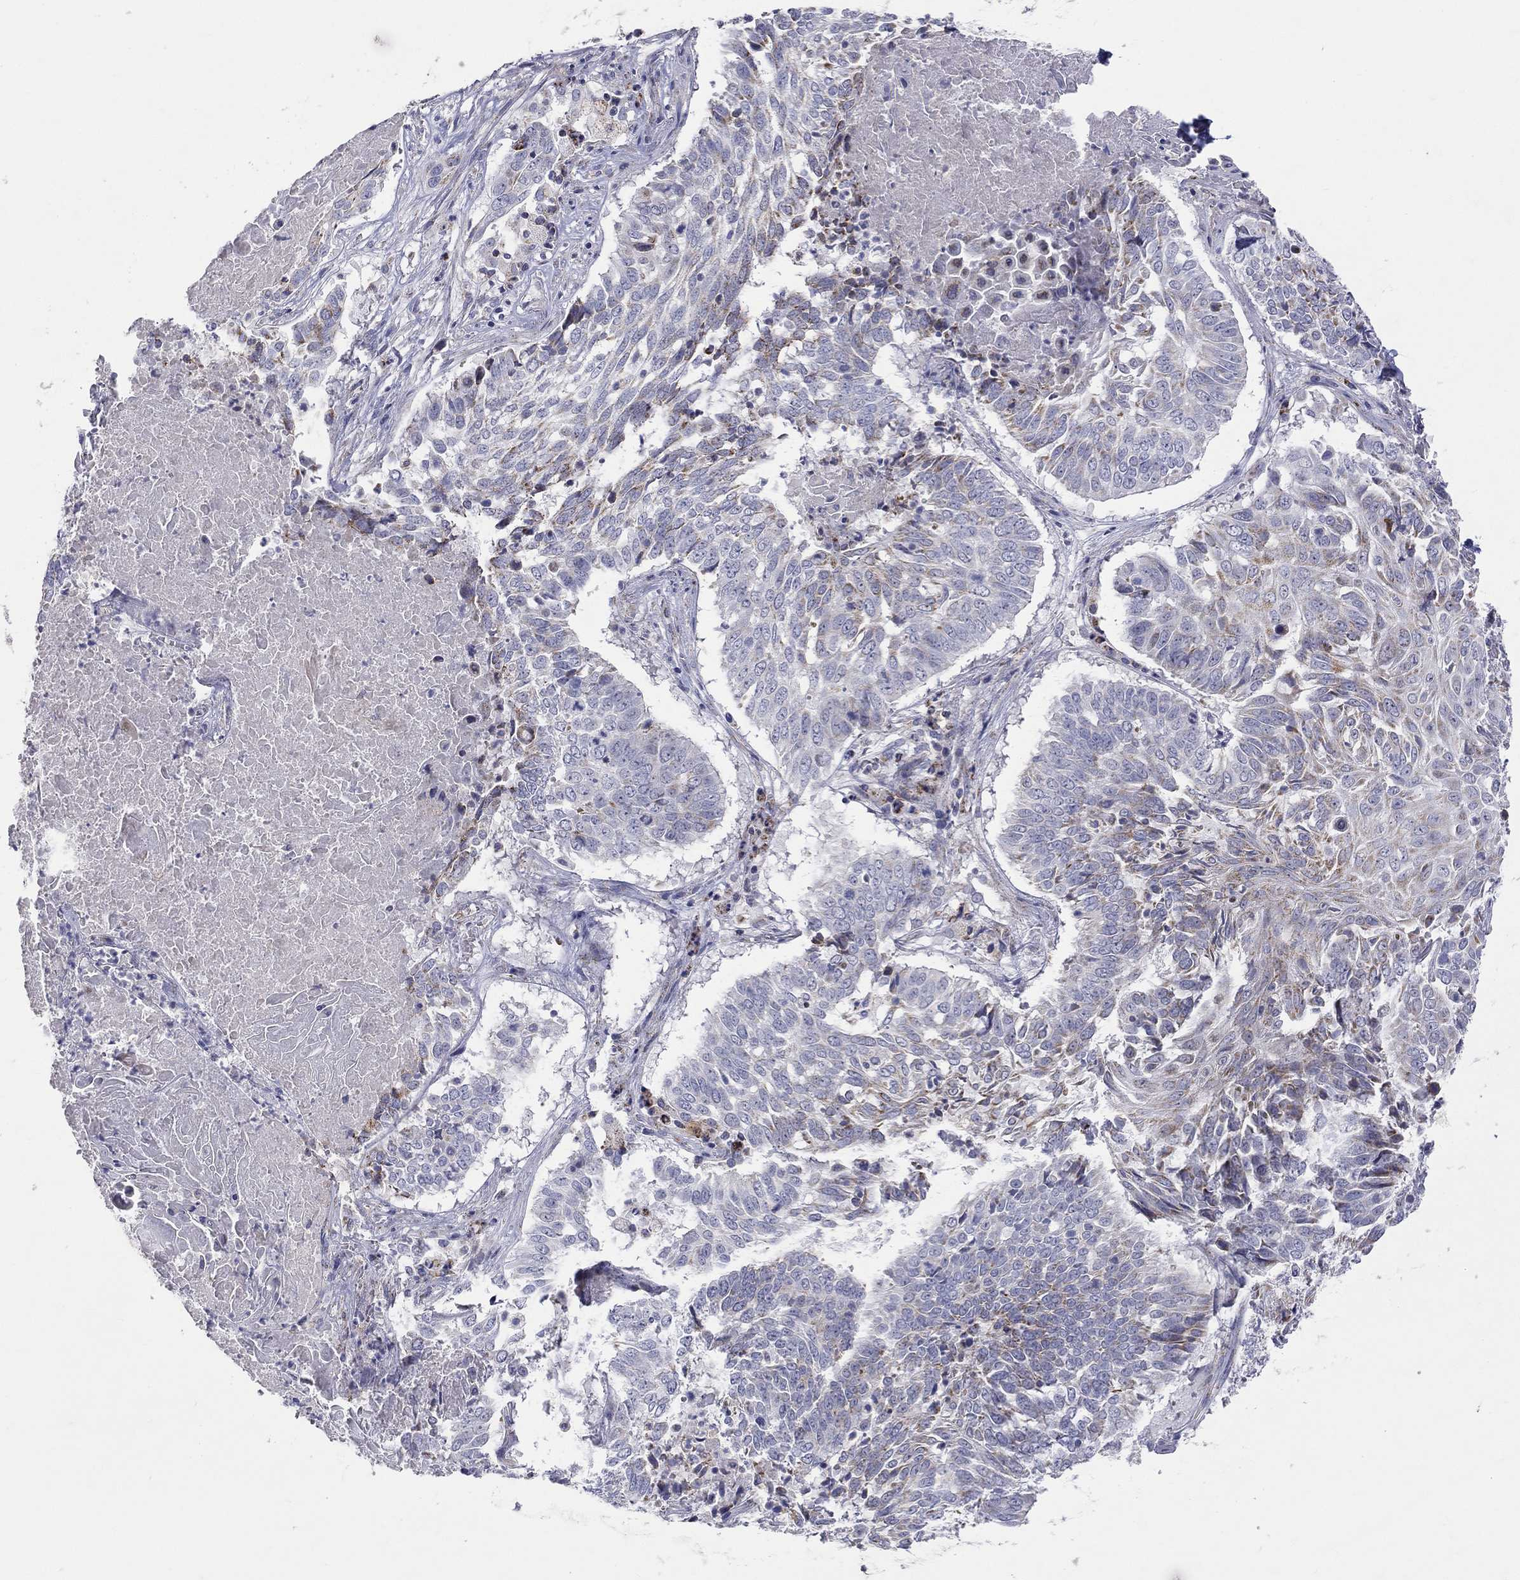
{"staining": {"intensity": "moderate", "quantity": "<25%", "location": "cytoplasmic/membranous"}, "tissue": "lung cancer", "cell_type": "Tumor cells", "image_type": "cancer", "snomed": [{"axis": "morphology", "description": "Squamous cell carcinoma, NOS"}, {"axis": "topography", "description": "Lung"}], "caption": "An immunohistochemistry (IHC) image of tumor tissue is shown. Protein staining in brown shows moderate cytoplasmic/membranous positivity in lung squamous cell carcinoma within tumor cells.", "gene": "HMX2", "patient": {"sex": "male", "age": 64}}